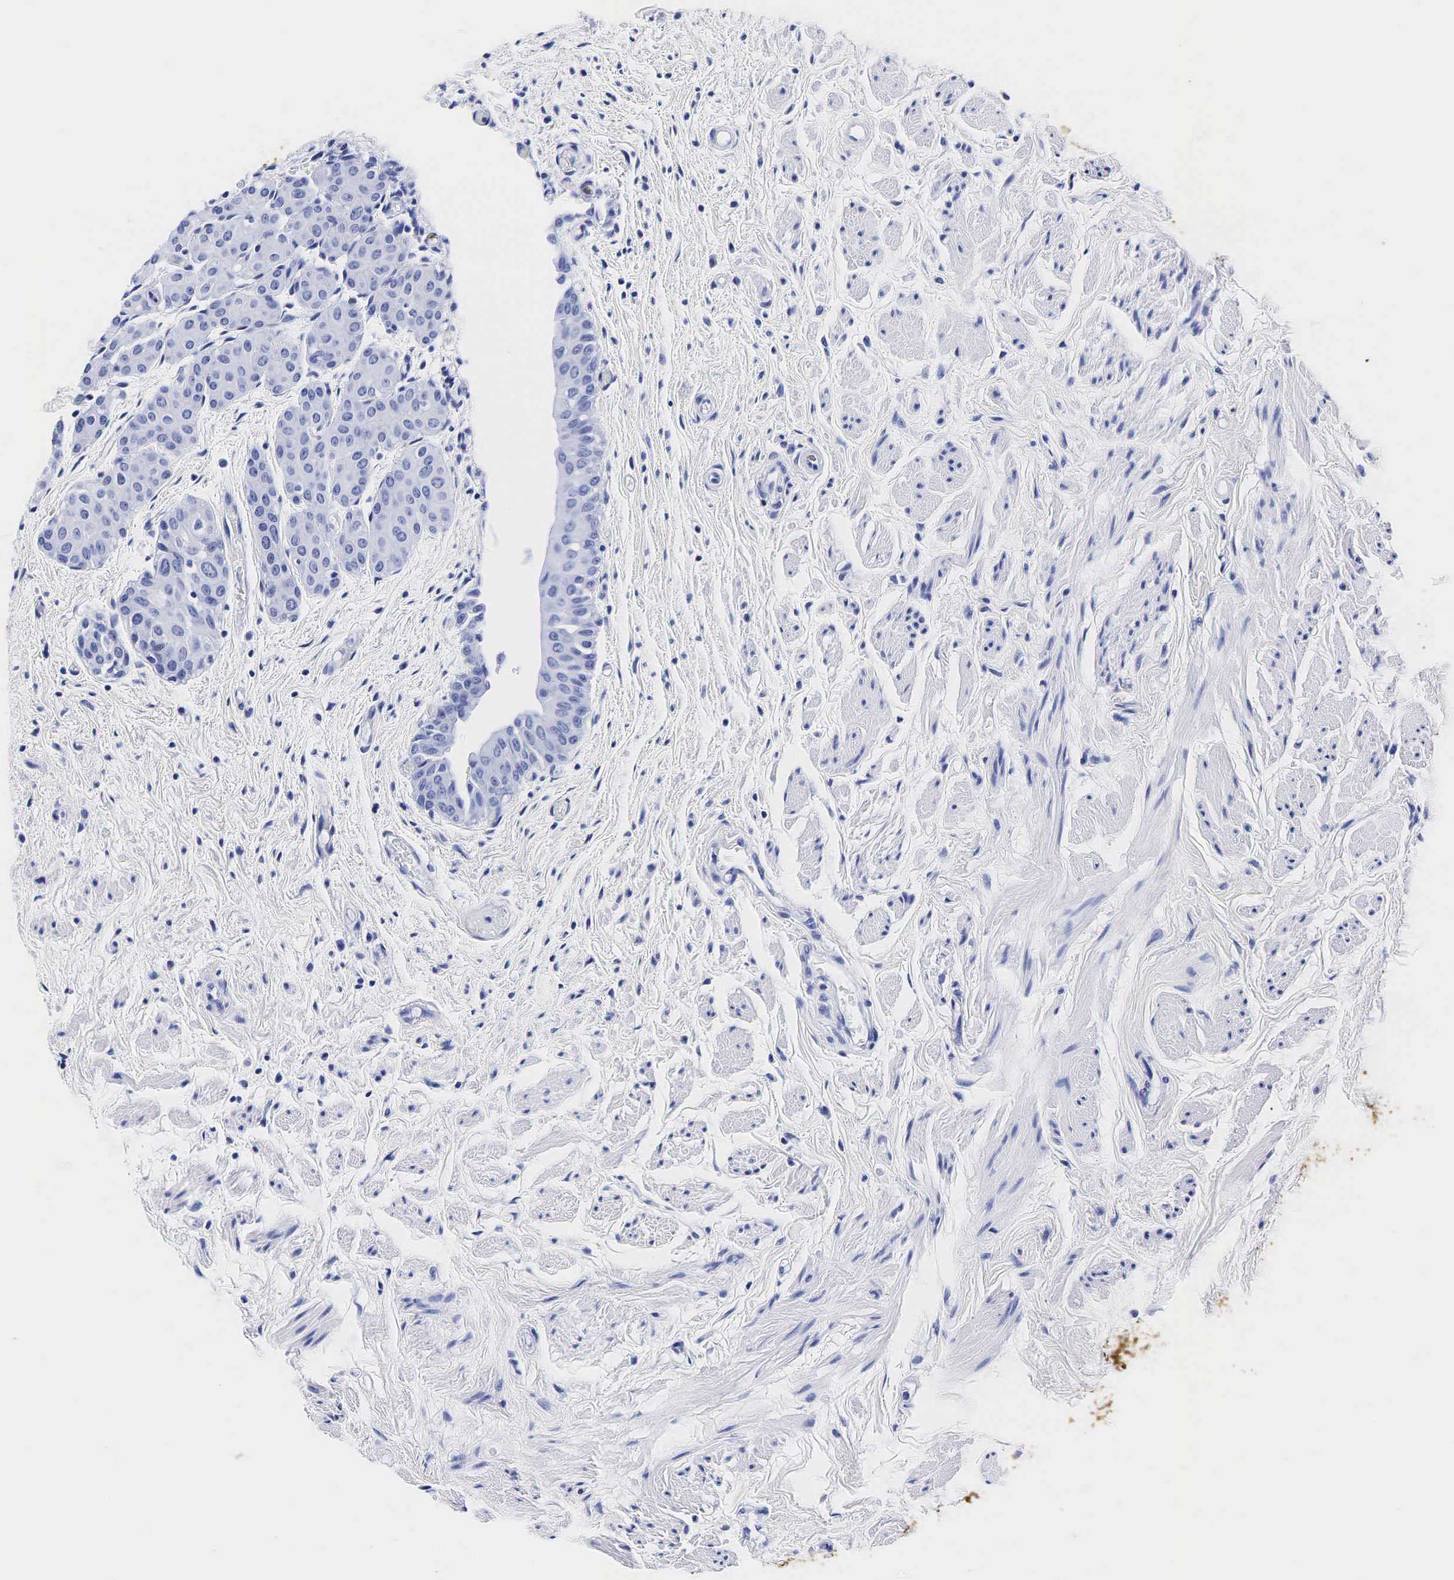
{"staining": {"intensity": "negative", "quantity": "none", "location": "none"}, "tissue": "urinary bladder", "cell_type": "Urothelial cells", "image_type": "normal", "snomed": [{"axis": "morphology", "description": "Normal tissue, NOS"}, {"axis": "topography", "description": "Urinary bladder"}], "caption": "Photomicrograph shows no significant protein staining in urothelial cells of normal urinary bladder.", "gene": "ACP3", "patient": {"sex": "male", "age": 72}}